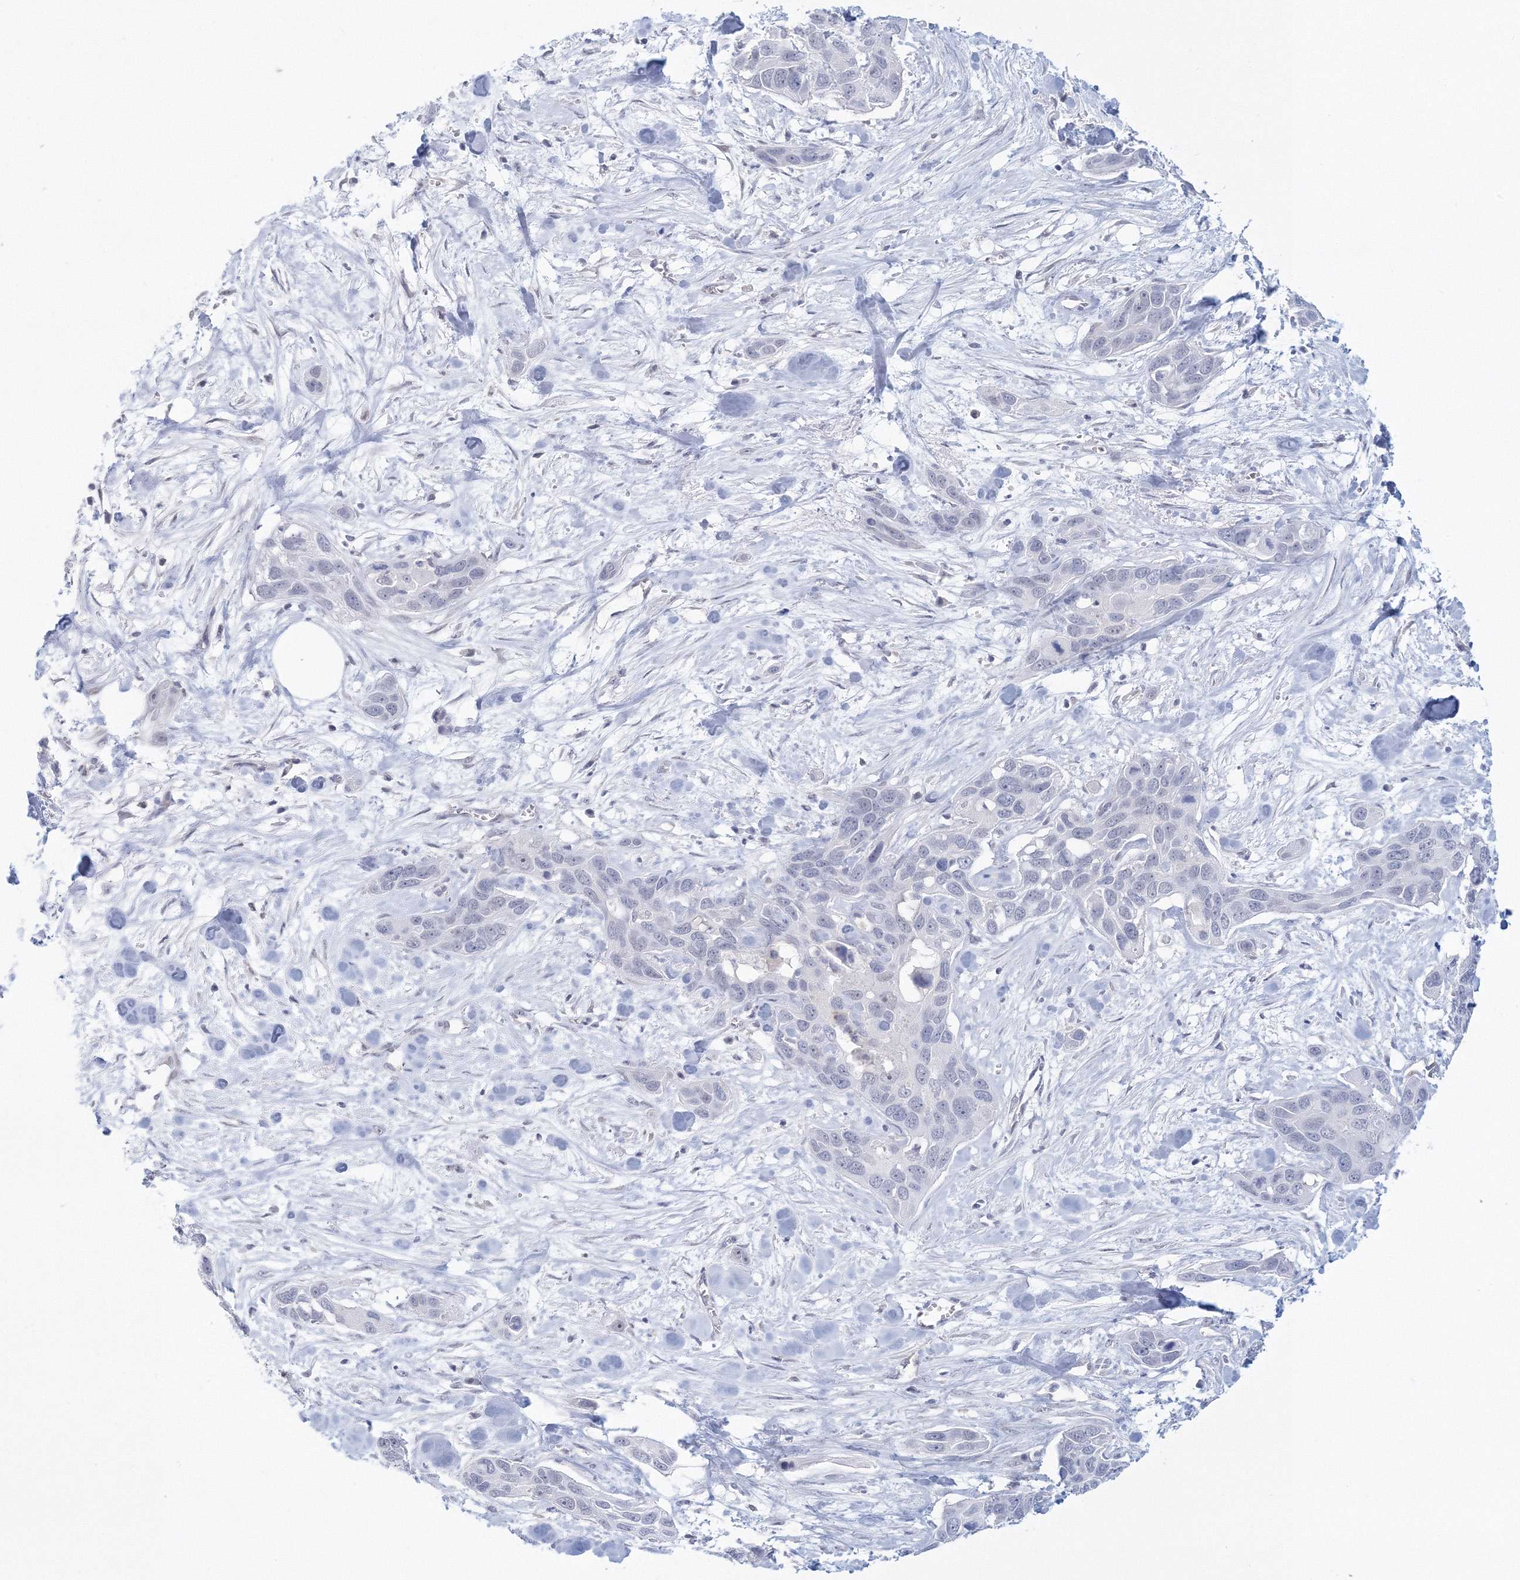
{"staining": {"intensity": "negative", "quantity": "none", "location": "none"}, "tissue": "pancreatic cancer", "cell_type": "Tumor cells", "image_type": "cancer", "snomed": [{"axis": "morphology", "description": "Adenocarcinoma, NOS"}, {"axis": "topography", "description": "Pancreas"}], "caption": "The immunohistochemistry (IHC) histopathology image has no significant staining in tumor cells of adenocarcinoma (pancreatic) tissue. Nuclei are stained in blue.", "gene": "VSIG1", "patient": {"sex": "female", "age": 60}}